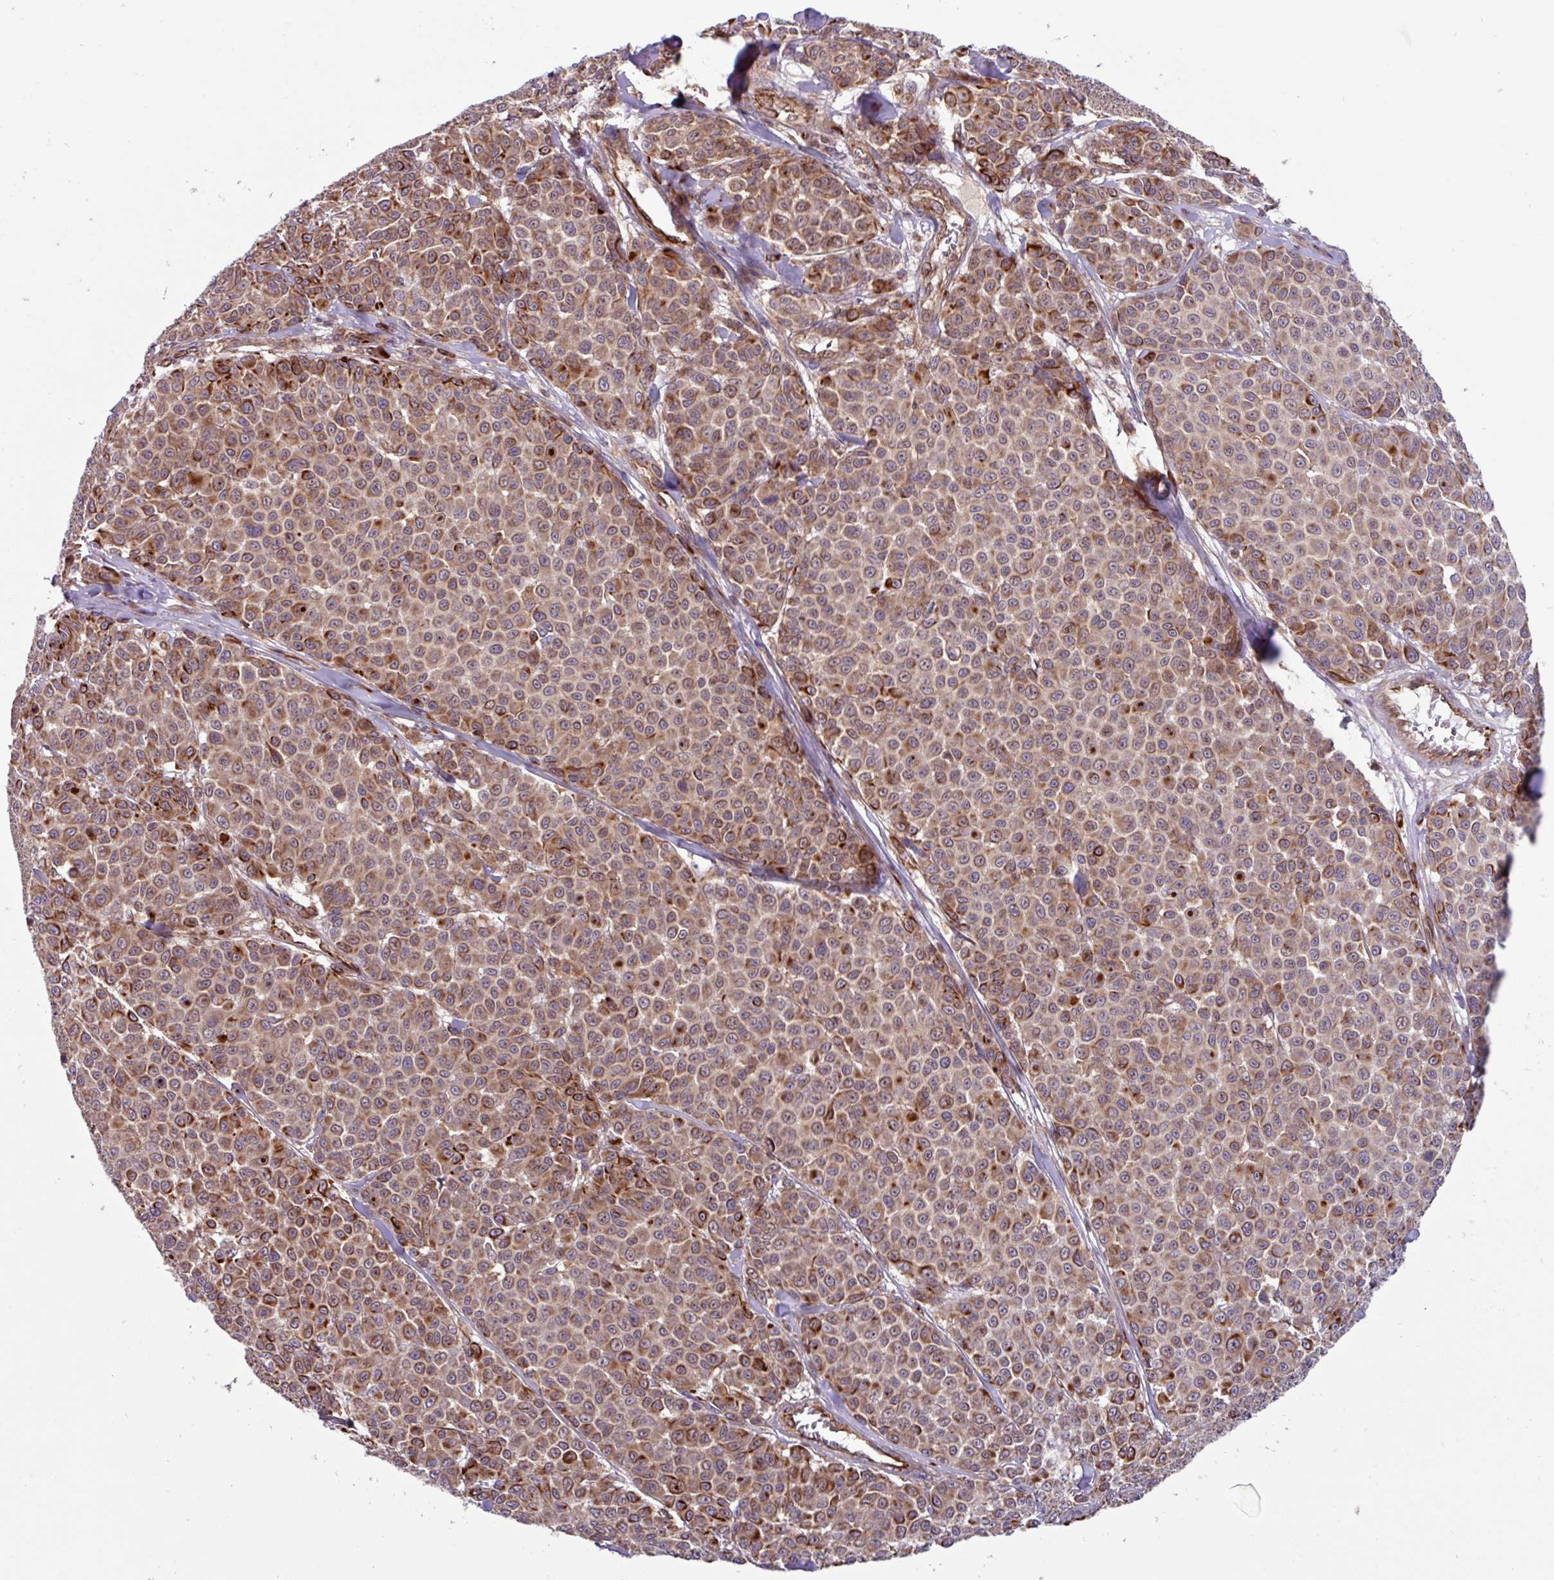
{"staining": {"intensity": "moderate", "quantity": ">75%", "location": "cytoplasmic/membranous"}, "tissue": "melanoma", "cell_type": "Tumor cells", "image_type": "cancer", "snomed": [{"axis": "morphology", "description": "Malignant melanoma, NOS"}, {"axis": "topography", "description": "Skin"}], "caption": "About >75% of tumor cells in melanoma display moderate cytoplasmic/membranous protein positivity as visualized by brown immunohistochemical staining.", "gene": "PLEKHD1", "patient": {"sex": "male", "age": 46}}